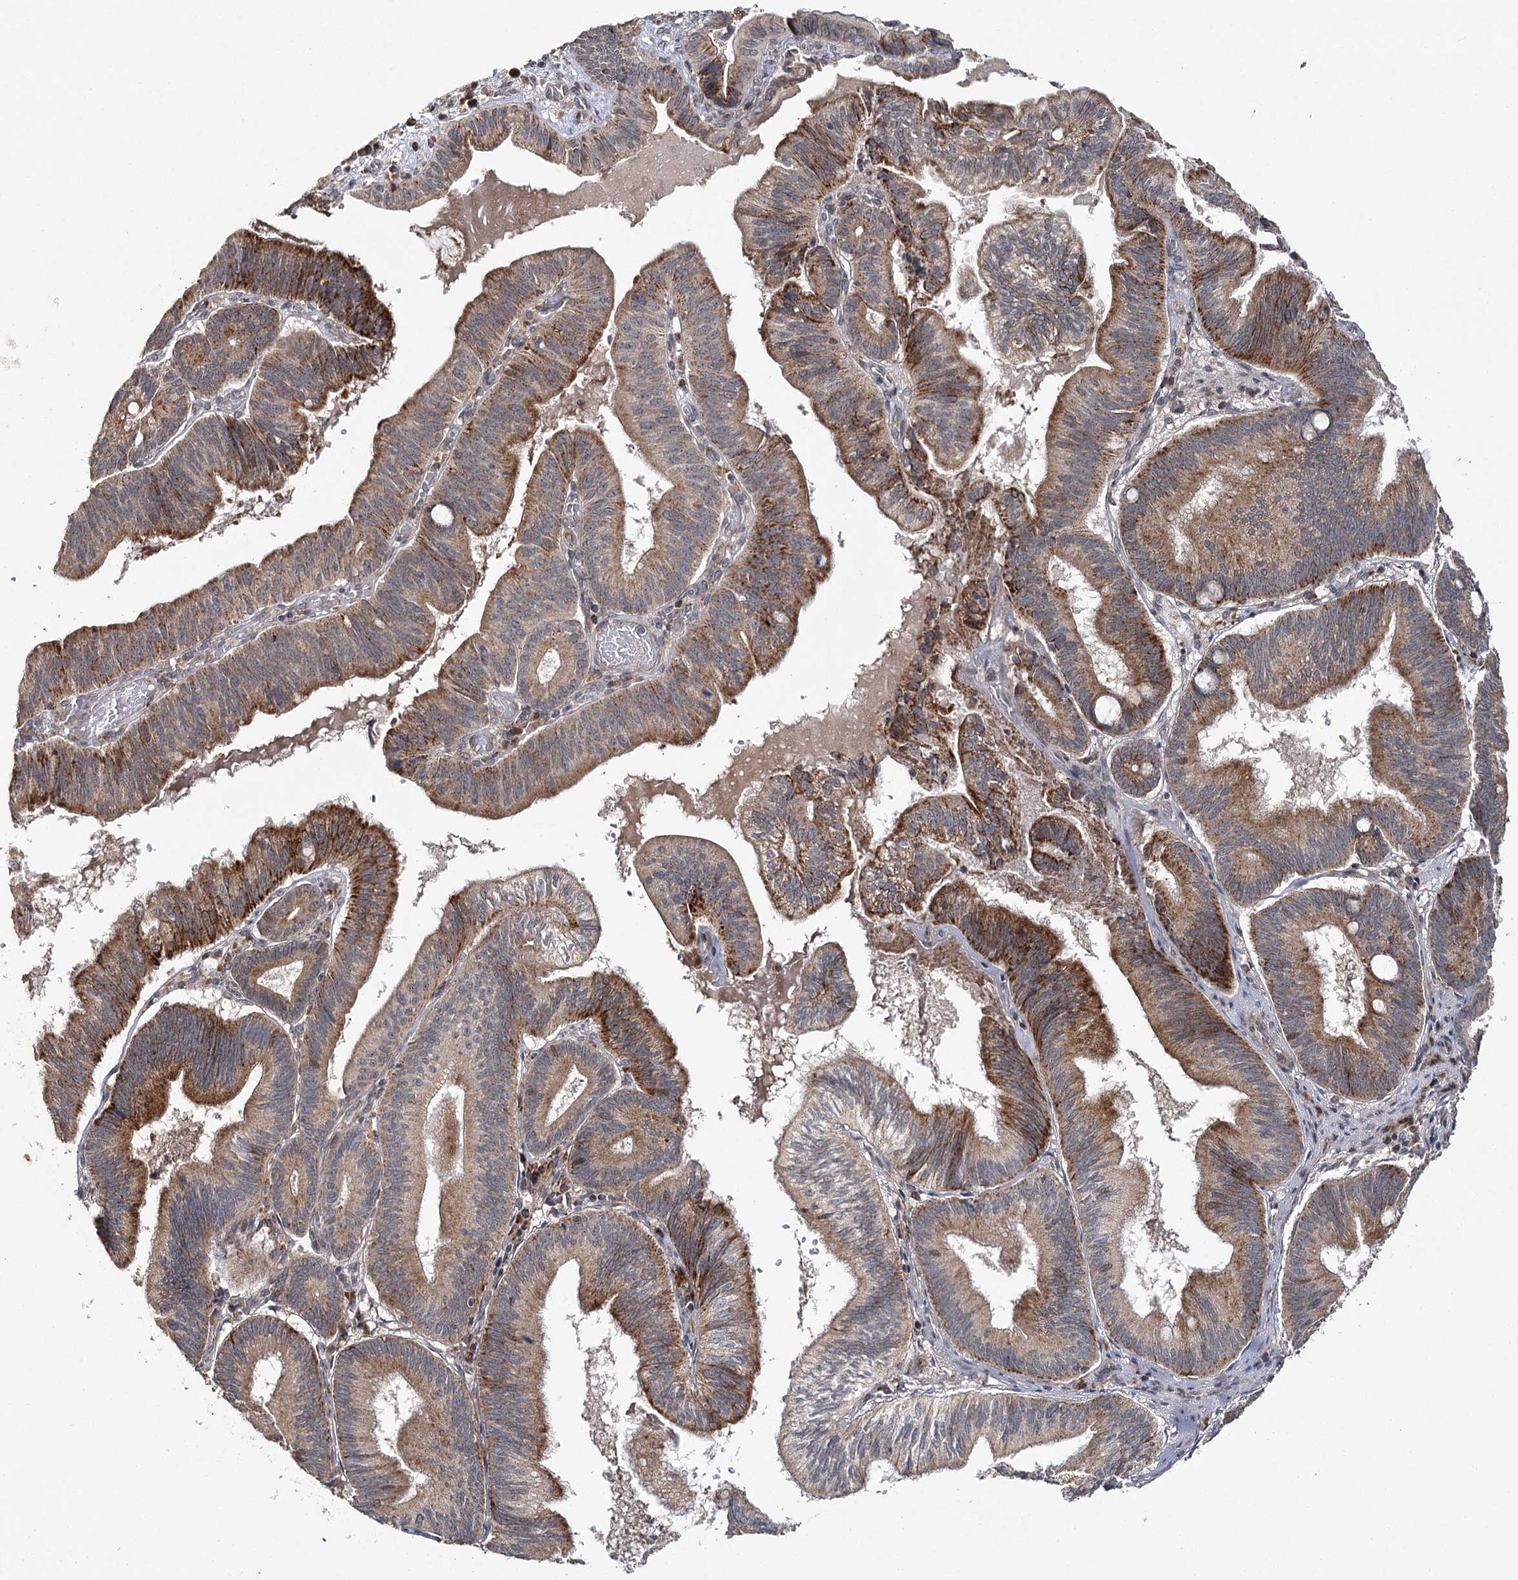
{"staining": {"intensity": "moderate", "quantity": "25%-75%", "location": "cytoplasmic/membranous"}, "tissue": "pancreatic cancer", "cell_type": "Tumor cells", "image_type": "cancer", "snomed": [{"axis": "morphology", "description": "Adenocarcinoma, NOS"}, {"axis": "topography", "description": "Pancreas"}], "caption": "A brown stain shows moderate cytoplasmic/membranous staining of a protein in adenocarcinoma (pancreatic) tumor cells. (Brightfield microscopy of DAB IHC at high magnification).", "gene": "ZNRF3", "patient": {"sex": "male", "age": 82}}